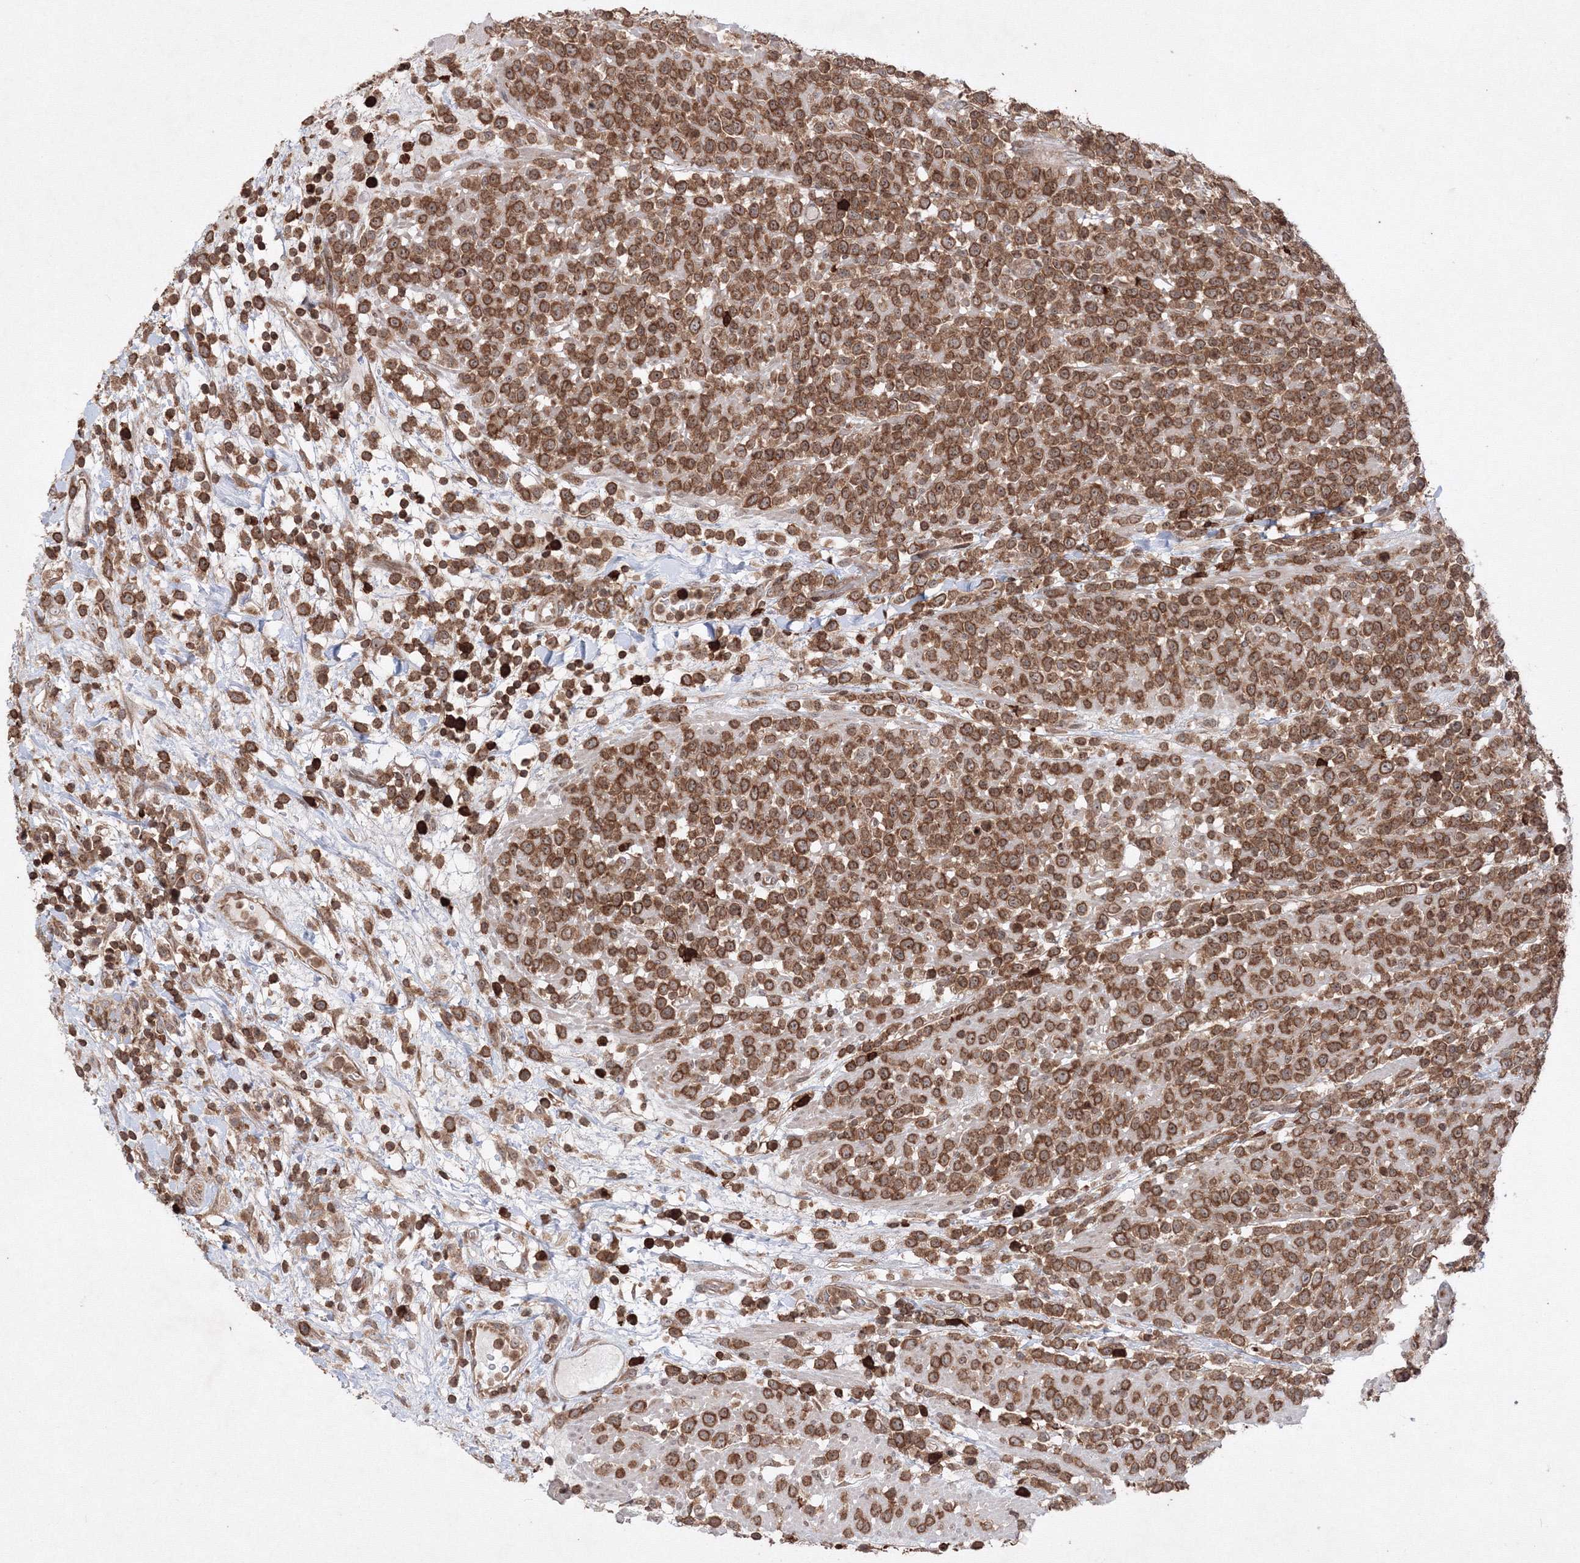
{"staining": {"intensity": "strong", "quantity": ">75%", "location": "cytoplasmic/membranous"}, "tissue": "lymphoma", "cell_type": "Tumor cells", "image_type": "cancer", "snomed": [{"axis": "morphology", "description": "Malignant lymphoma, non-Hodgkin's type, High grade"}, {"axis": "topography", "description": "Colon"}], "caption": "This is a histology image of immunohistochemistry staining of lymphoma, which shows strong expression in the cytoplasmic/membranous of tumor cells.", "gene": "MKRN2", "patient": {"sex": "female", "age": 53}}